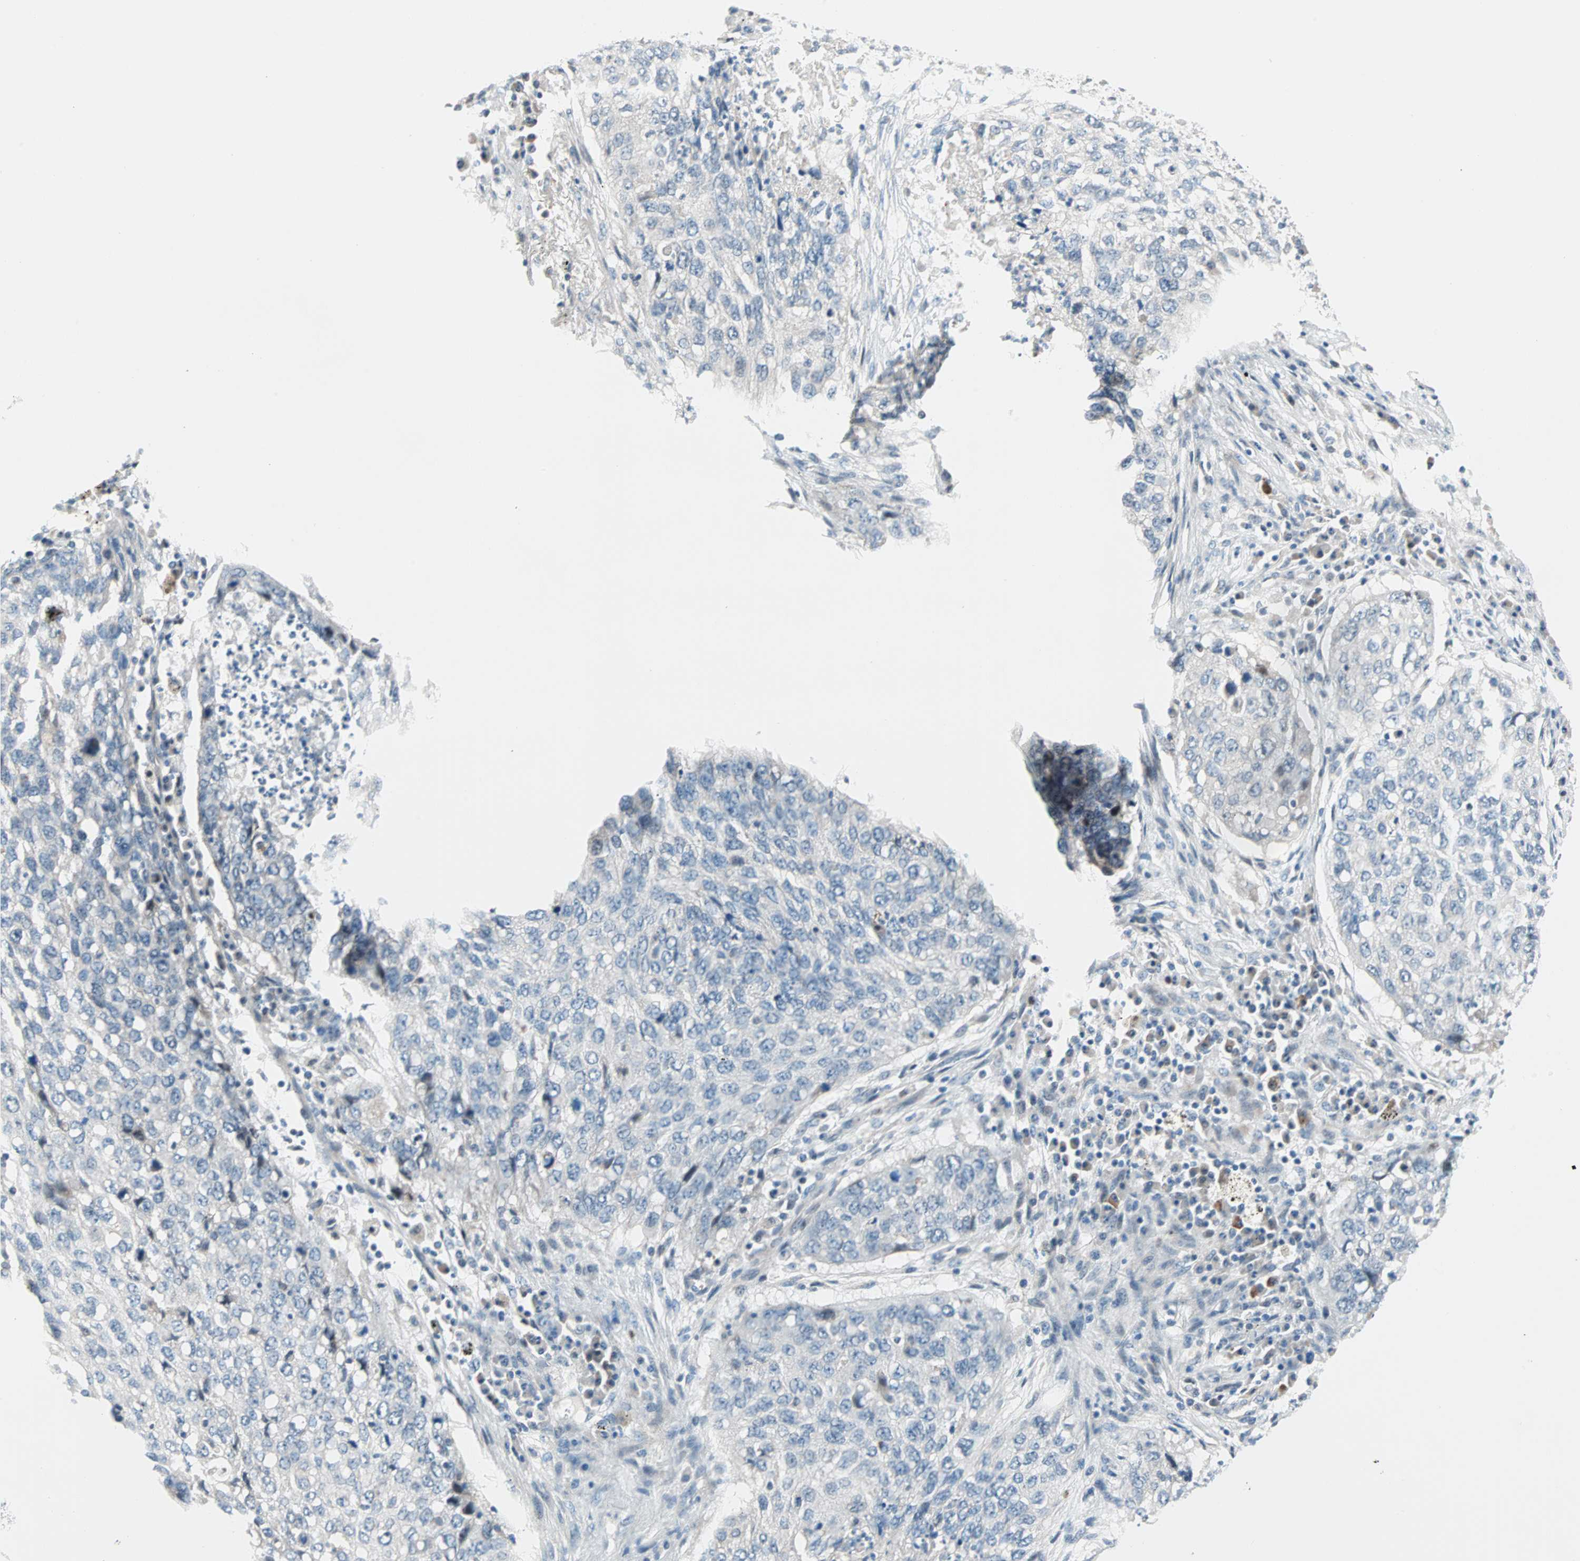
{"staining": {"intensity": "negative", "quantity": "none", "location": "none"}, "tissue": "lung cancer", "cell_type": "Tumor cells", "image_type": "cancer", "snomed": [{"axis": "morphology", "description": "Squamous cell carcinoma, NOS"}, {"axis": "topography", "description": "Lung"}], "caption": "This is an IHC micrograph of human lung squamous cell carcinoma. There is no staining in tumor cells.", "gene": "TMEM163", "patient": {"sex": "female", "age": 63}}